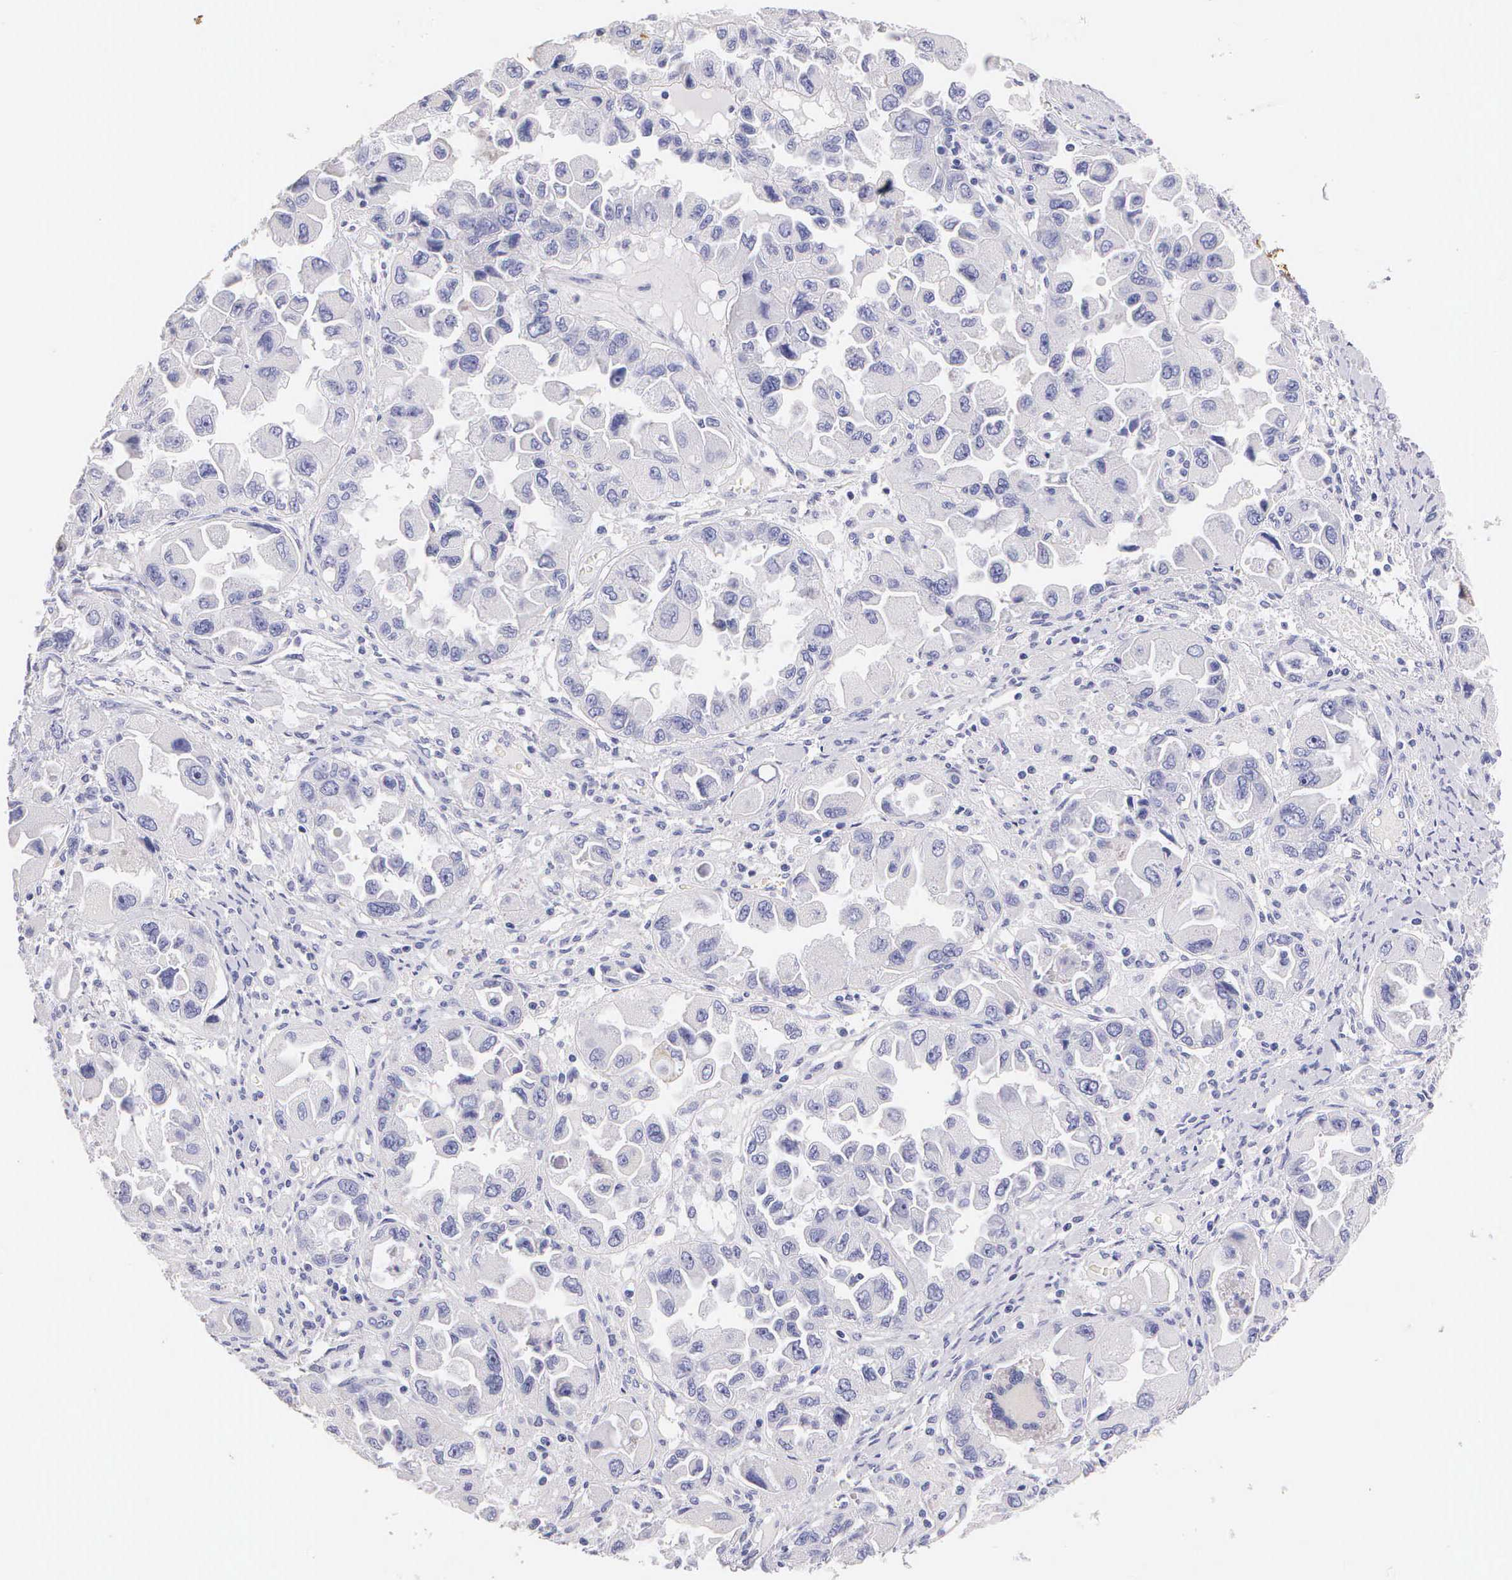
{"staining": {"intensity": "negative", "quantity": "none", "location": "none"}, "tissue": "ovarian cancer", "cell_type": "Tumor cells", "image_type": "cancer", "snomed": [{"axis": "morphology", "description": "Cystadenocarcinoma, serous, NOS"}, {"axis": "topography", "description": "Ovary"}], "caption": "Immunohistochemistry (IHC) image of neoplastic tissue: ovarian serous cystadenocarcinoma stained with DAB displays no significant protein staining in tumor cells. The staining is performed using DAB (3,3'-diaminobenzidine) brown chromogen with nuclei counter-stained in using hematoxylin.", "gene": "KRT17", "patient": {"sex": "female", "age": 84}}